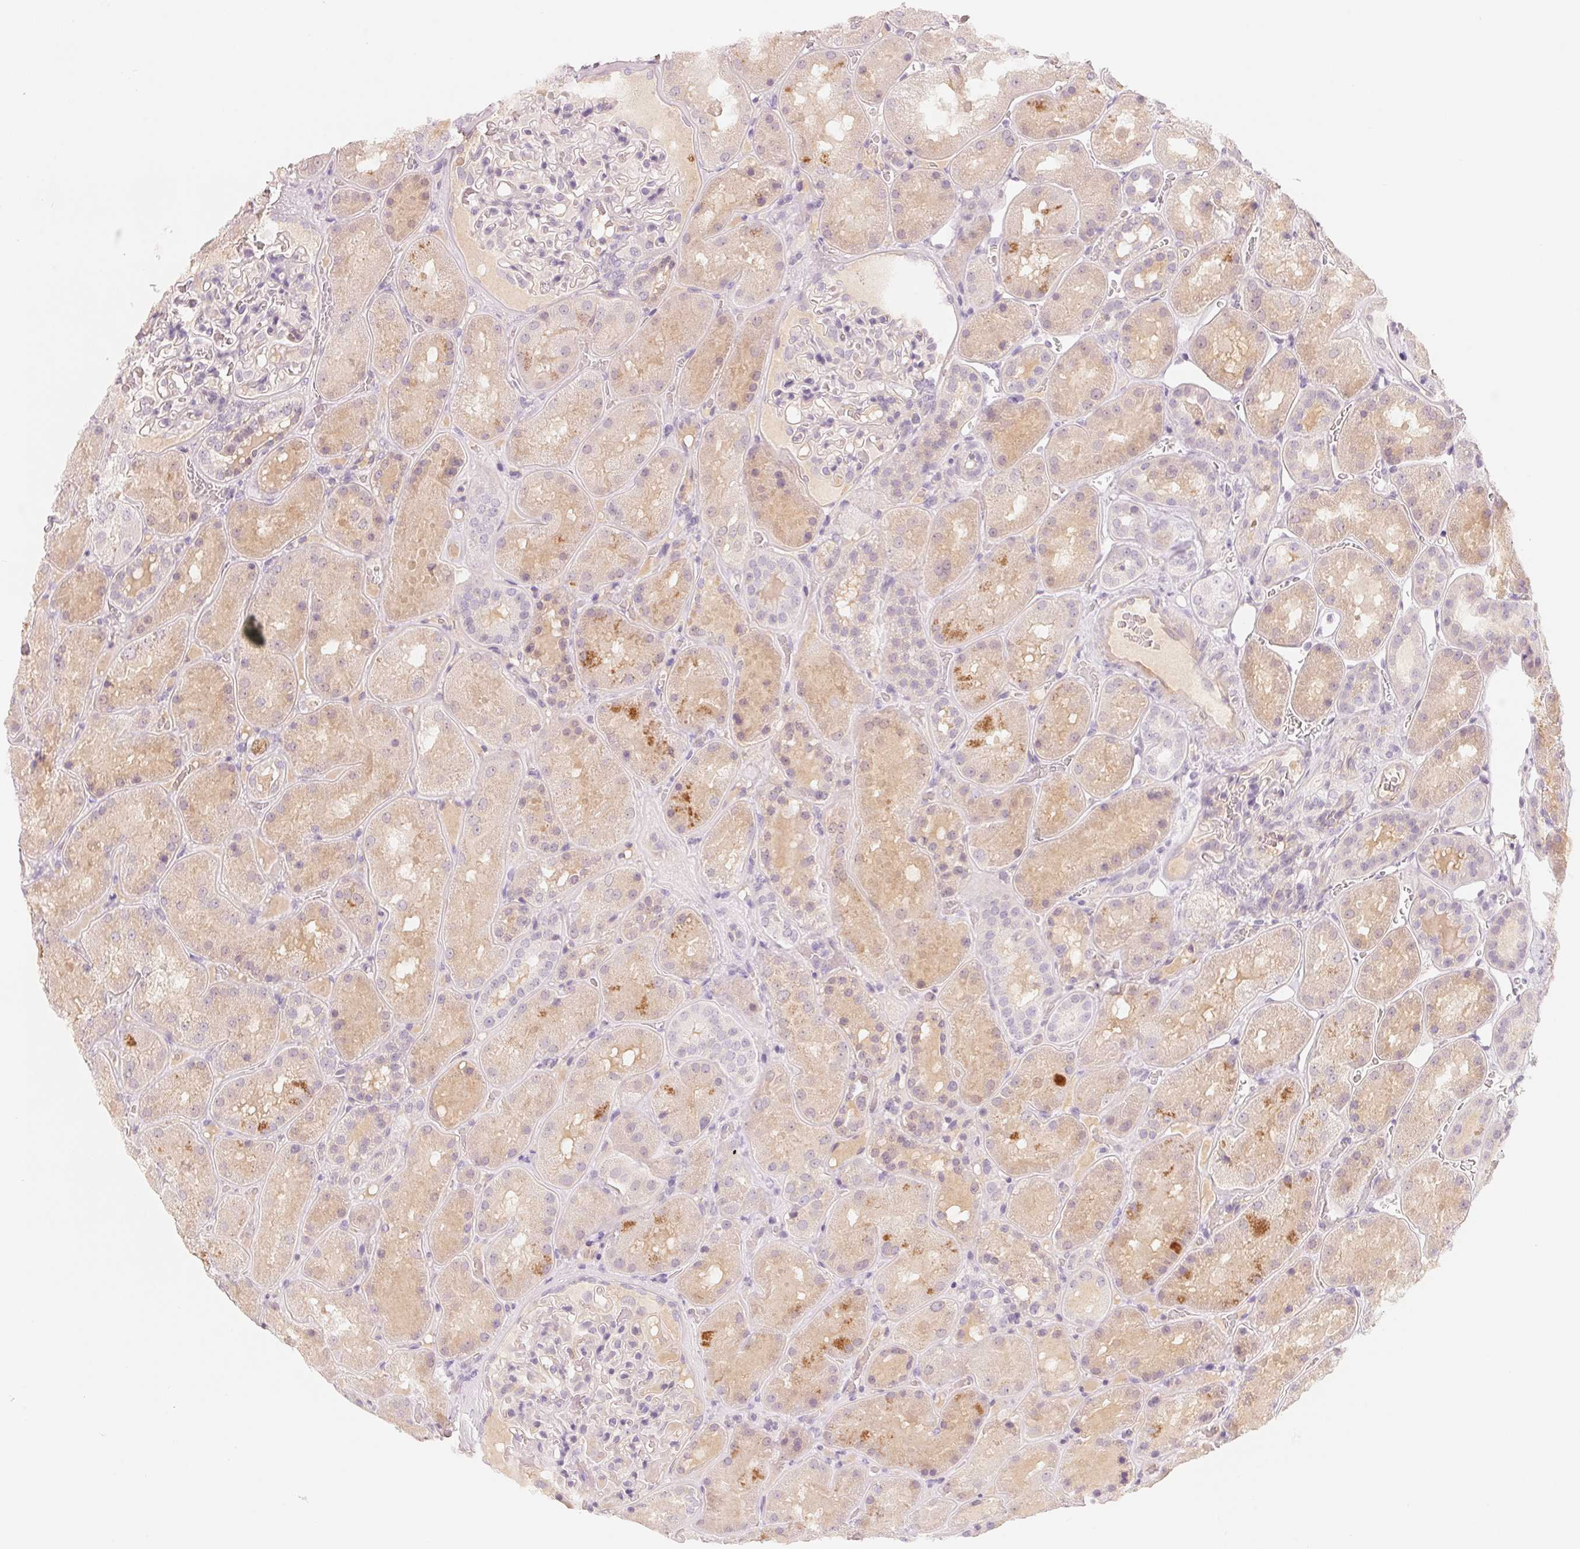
{"staining": {"intensity": "negative", "quantity": "none", "location": "none"}, "tissue": "kidney", "cell_type": "Cells in glomeruli", "image_type": "normal", "snomed": [{"axis": "morphology", "description": "Normal tissue, NOS"}, {"axis": "topography", "description": "Kidney"}], "caption": "High power microscopy histopathology image of an IHC photomicrograph of benign kidney, revealing no significant expression in cells in glomeruli.", "gene": "CFHR2", "patient": {"sex": "male", "age": 73}}